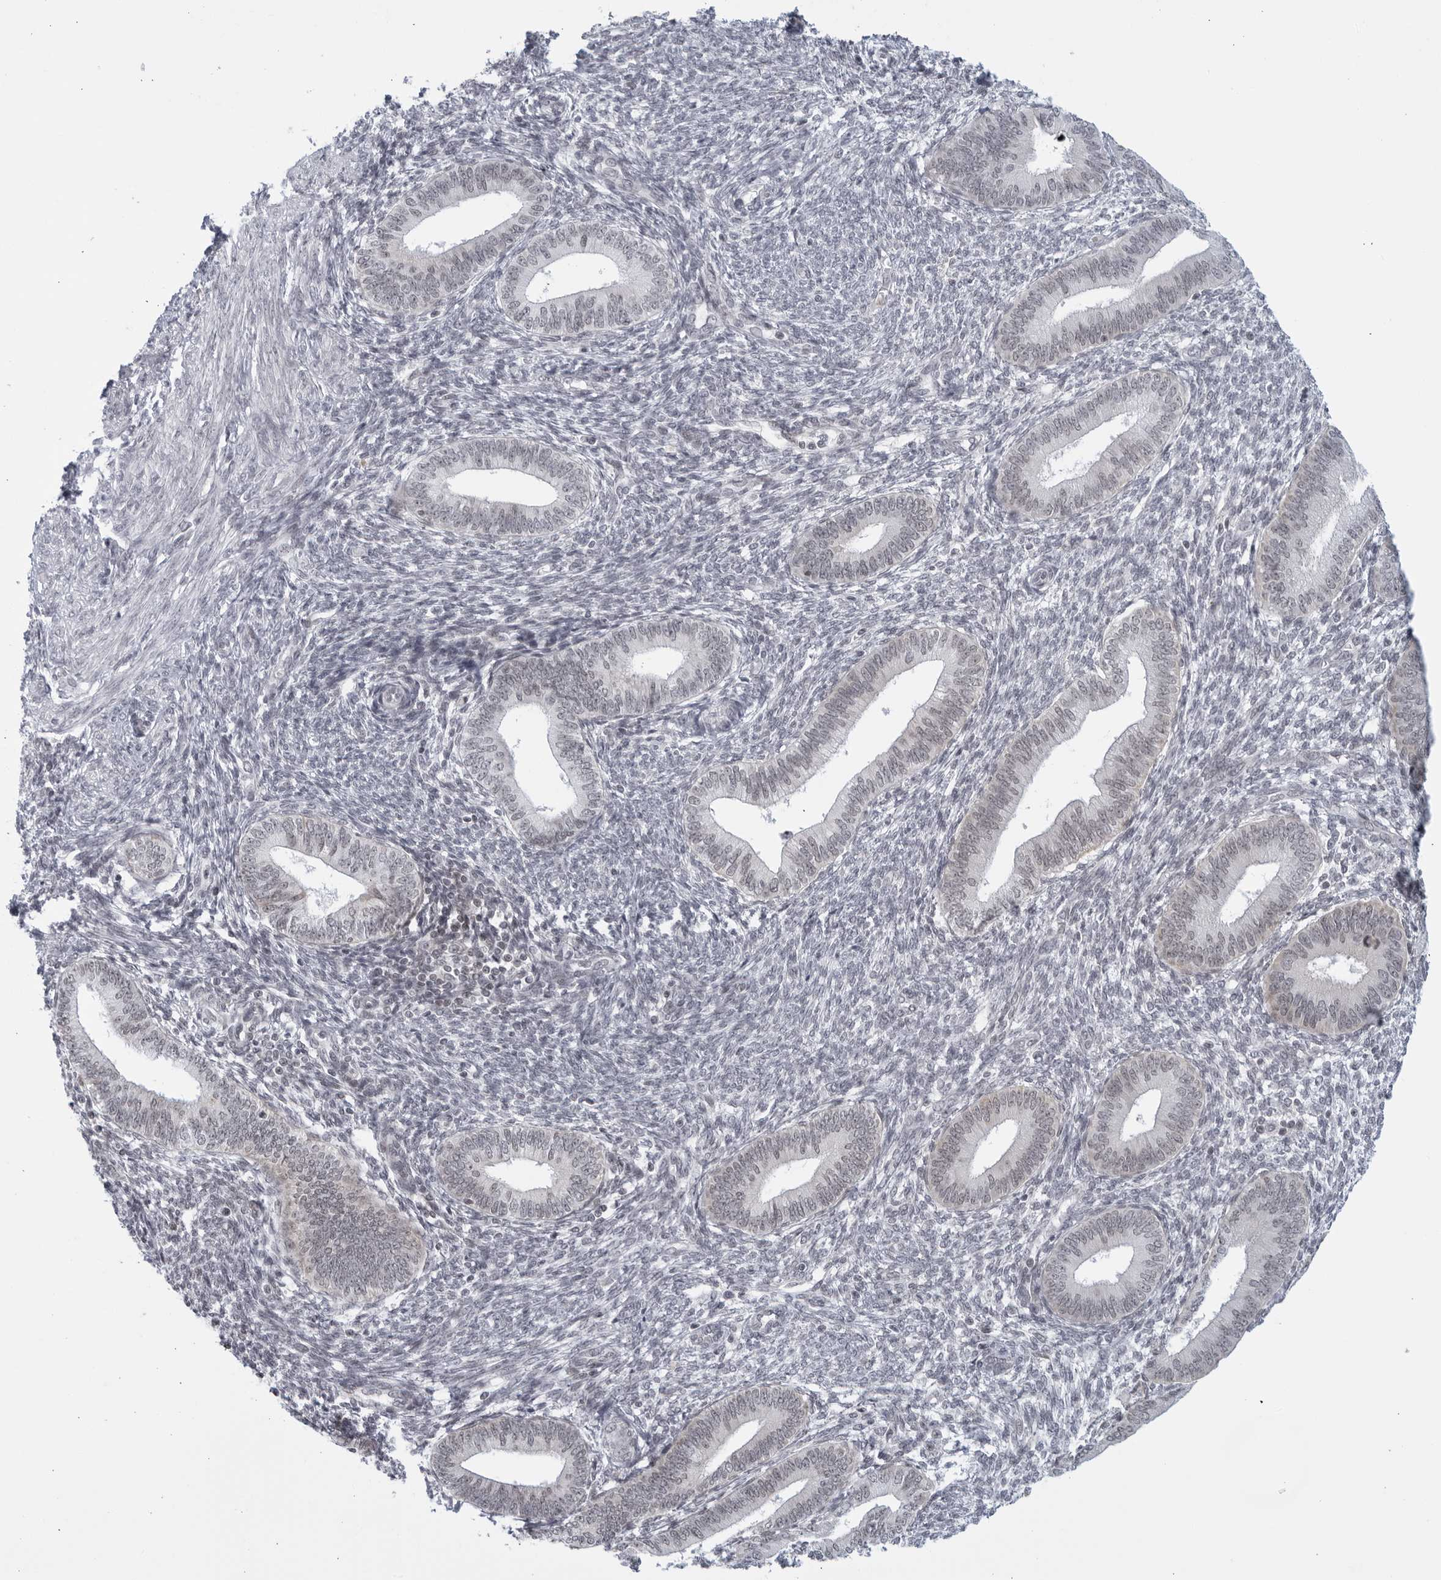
{"staining": {"intensity": "negative", "quantity": "none", "location": "none"}, "tissue": "endometrium", "cell_type": "Cells in endometrial stroma", "image_type": "normal", "snomed": [{"axis": "morphology", "description": "Normal tissue, NOS"}, {"axis": "topography", "description": "Endometrium"}], "caption": "DAB immunohistochemical staining of unremarkable endometrium demonstrates no significant positivity in cells in endometrial stroma.", "gene": "RAB11FIP3", "patient": {"sex": "female", "age": 46}}